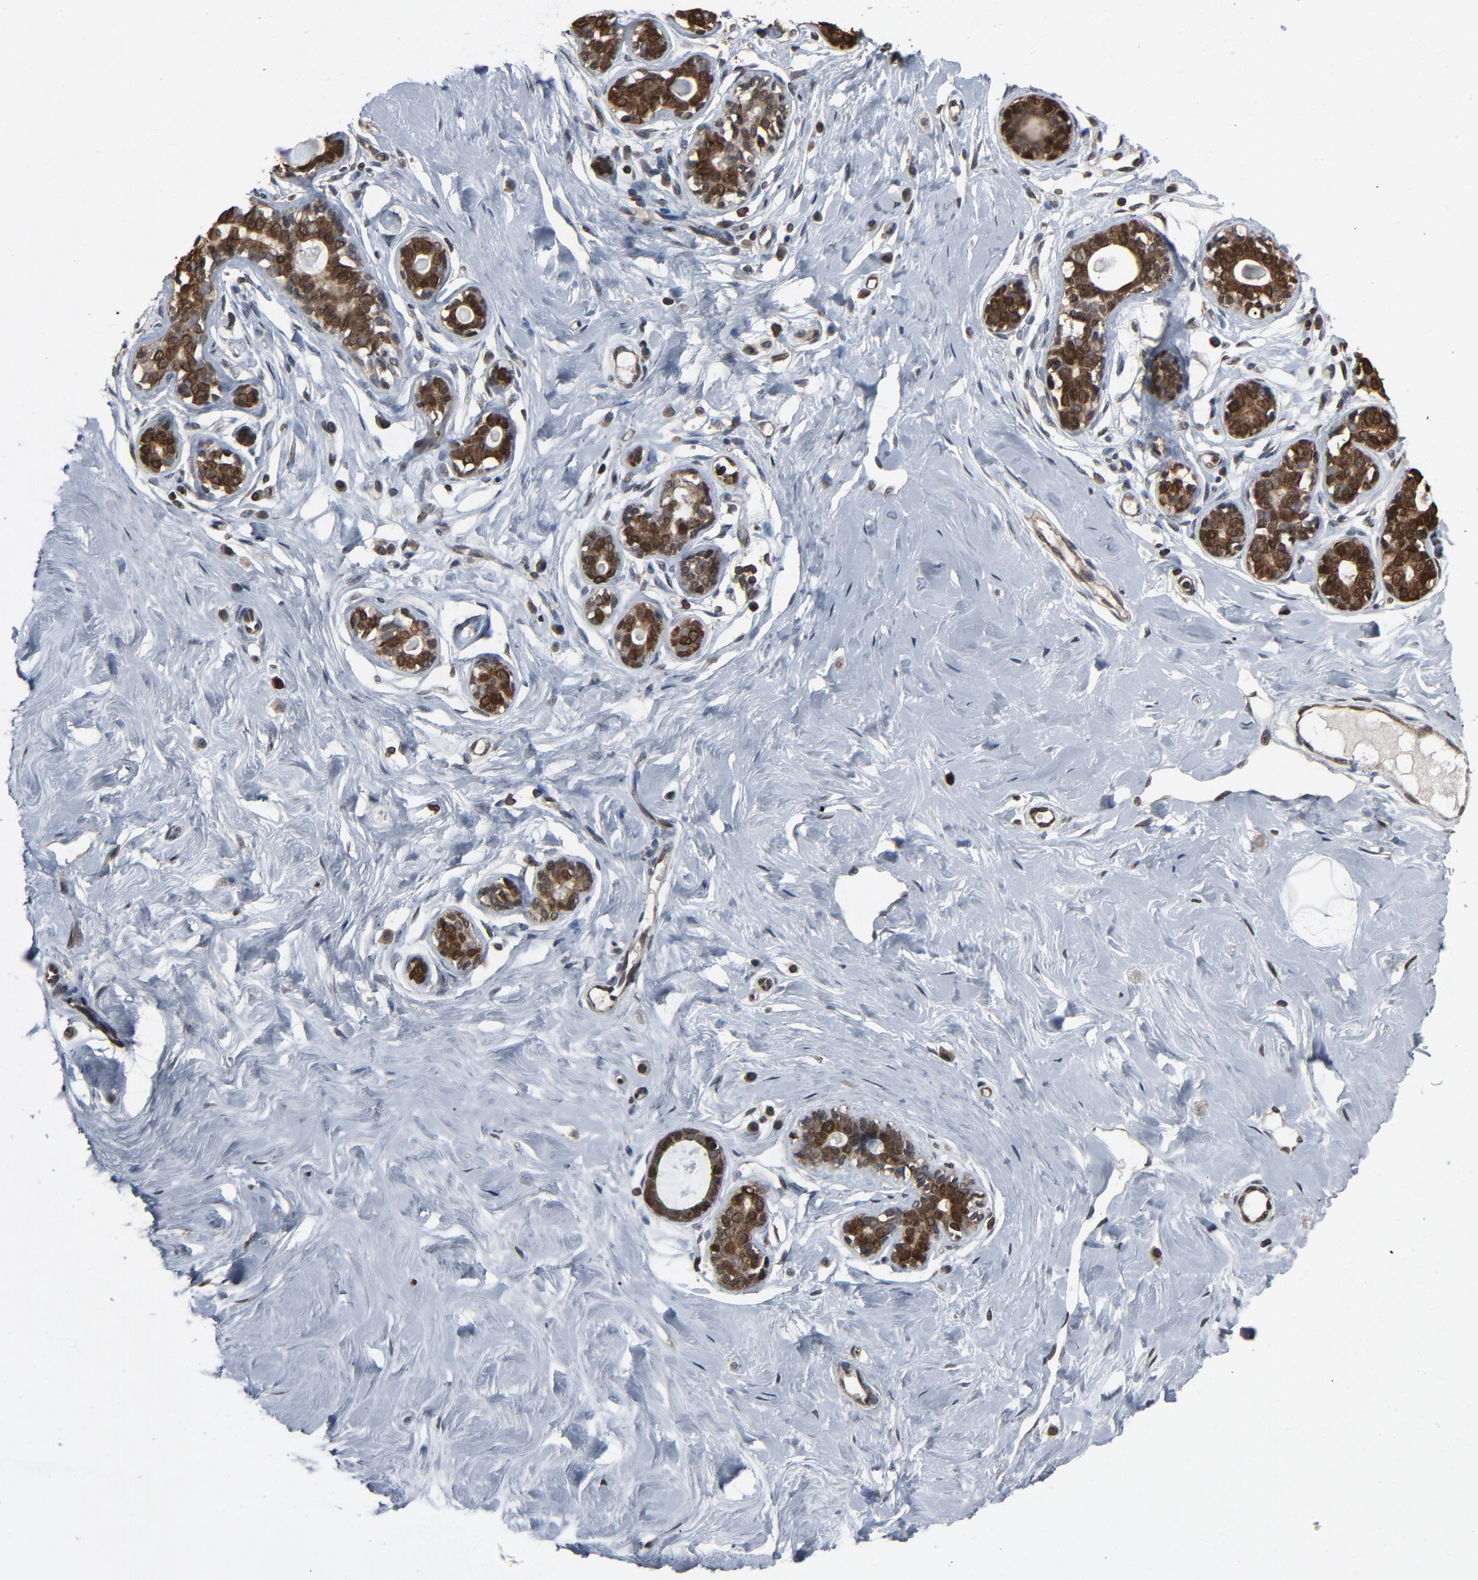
{"staining": {"intensity": "weak", "quantity": ">75%", "location": "cytoplasmic/membranous,nuclear"}, "tissue": "breast", "cell_type": "Adipocytes", "image_type": "normal", "snomed": [{"axis": "morphology", "description": "Normal tissue, NOS"}, {"axis": "topography", "description": "Breast"}], "caption": "This is an image of immunohistochemistry staining of unremarkable breast, which shows weak expression in the cytoplasmic/membranous,nuclear of adipocytes.", "gene": "UBE2D1", "patient": {"sex": "female", "age": 23}}